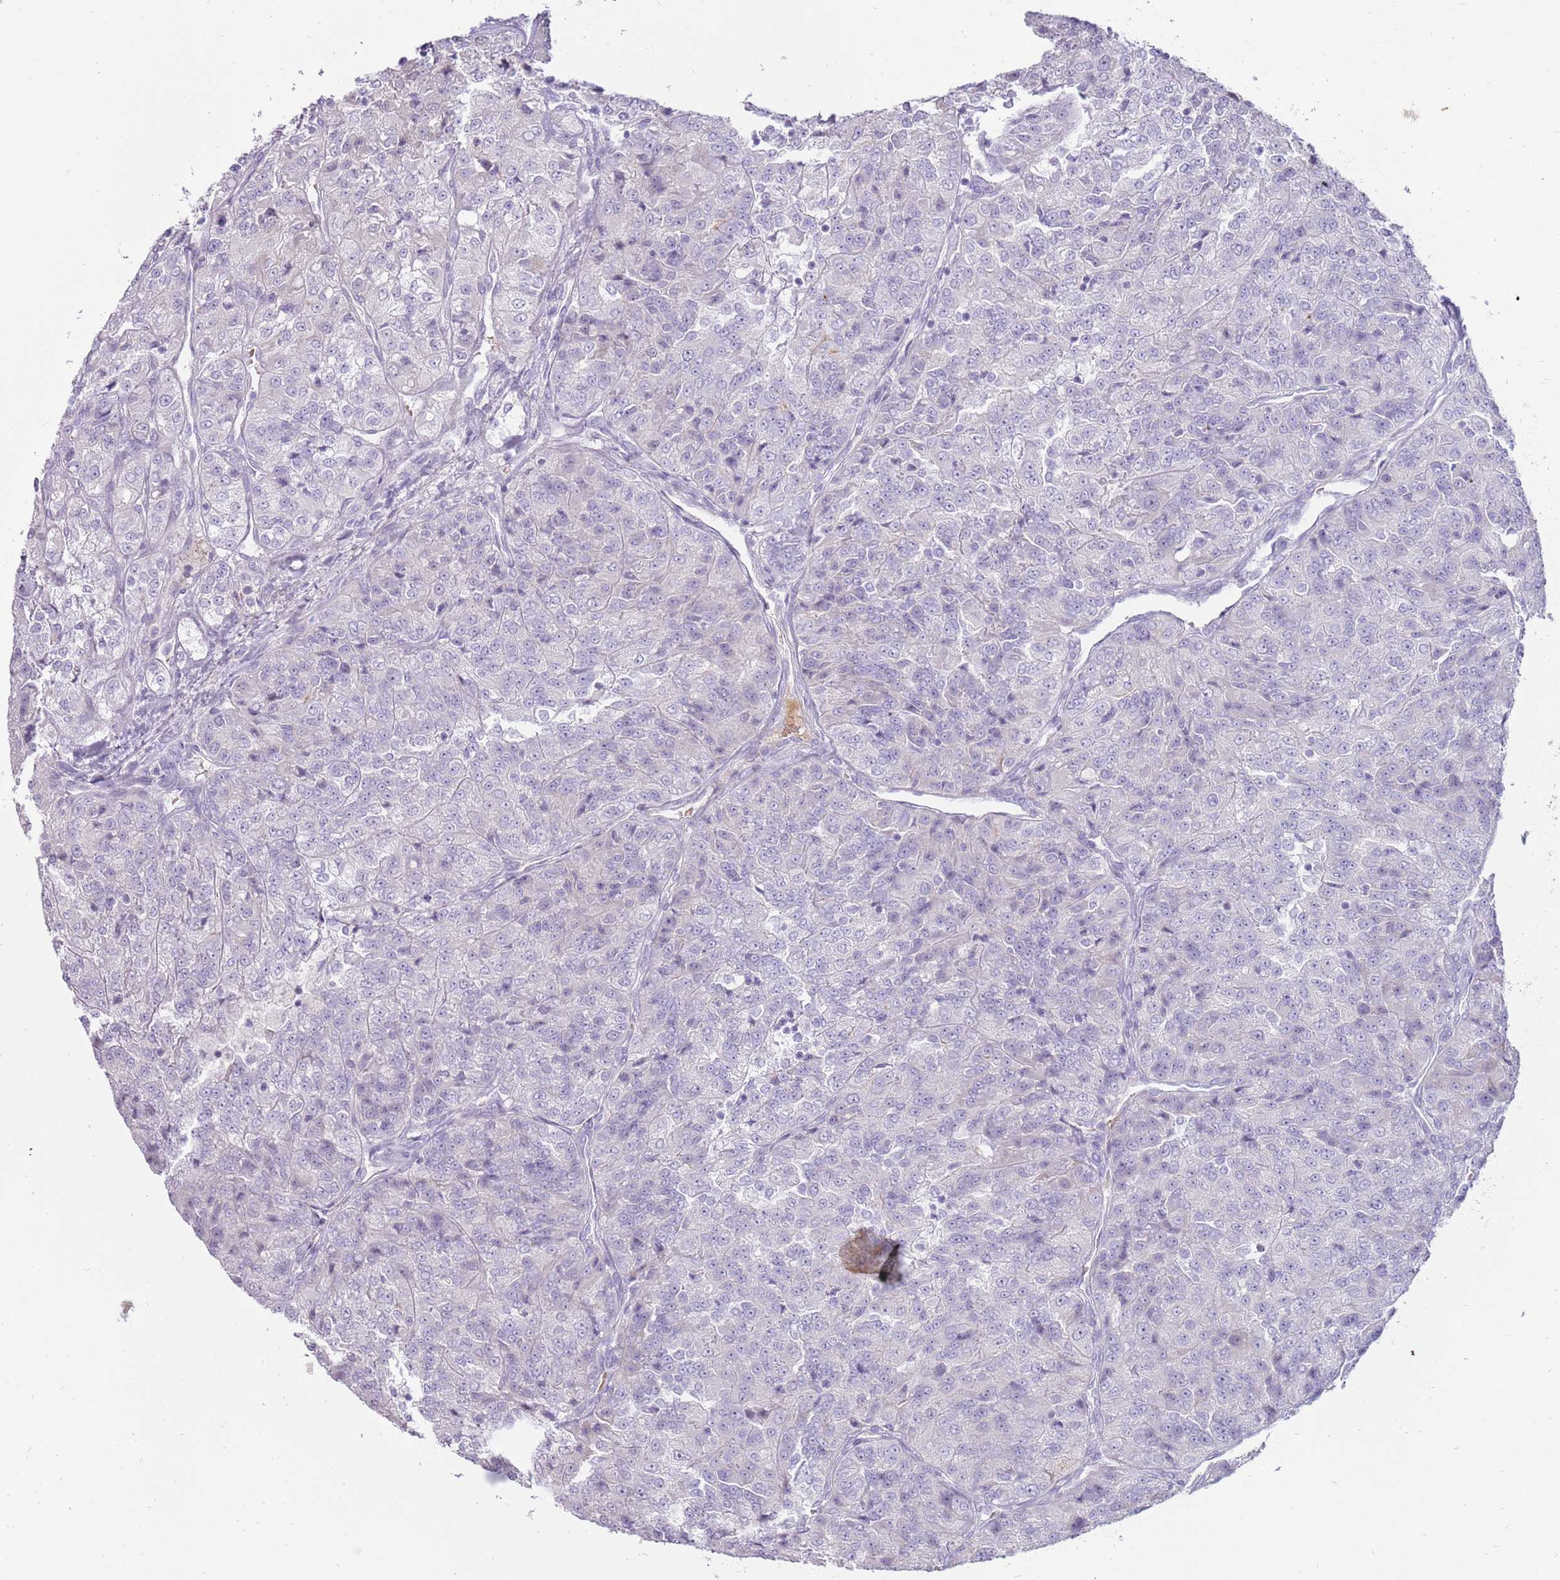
{"staining": {"intensity": "negative", "quantity": "none", "location": "none"}, "tissue": "renal cancer", "cell_type": "Tumor cells", "image_type": "cancer", "snomed": [{"axis": "morphology", "description": "Adenocarcinoma, NOS"}, {"axis": "topography", "description": "Kidney"}], "caption": "Image shows no protein staining in tumor cells of adenocarcinoma (renal) tissue.", "gene": "MCUB", "patient": {"sex": "female", "age": 63}}